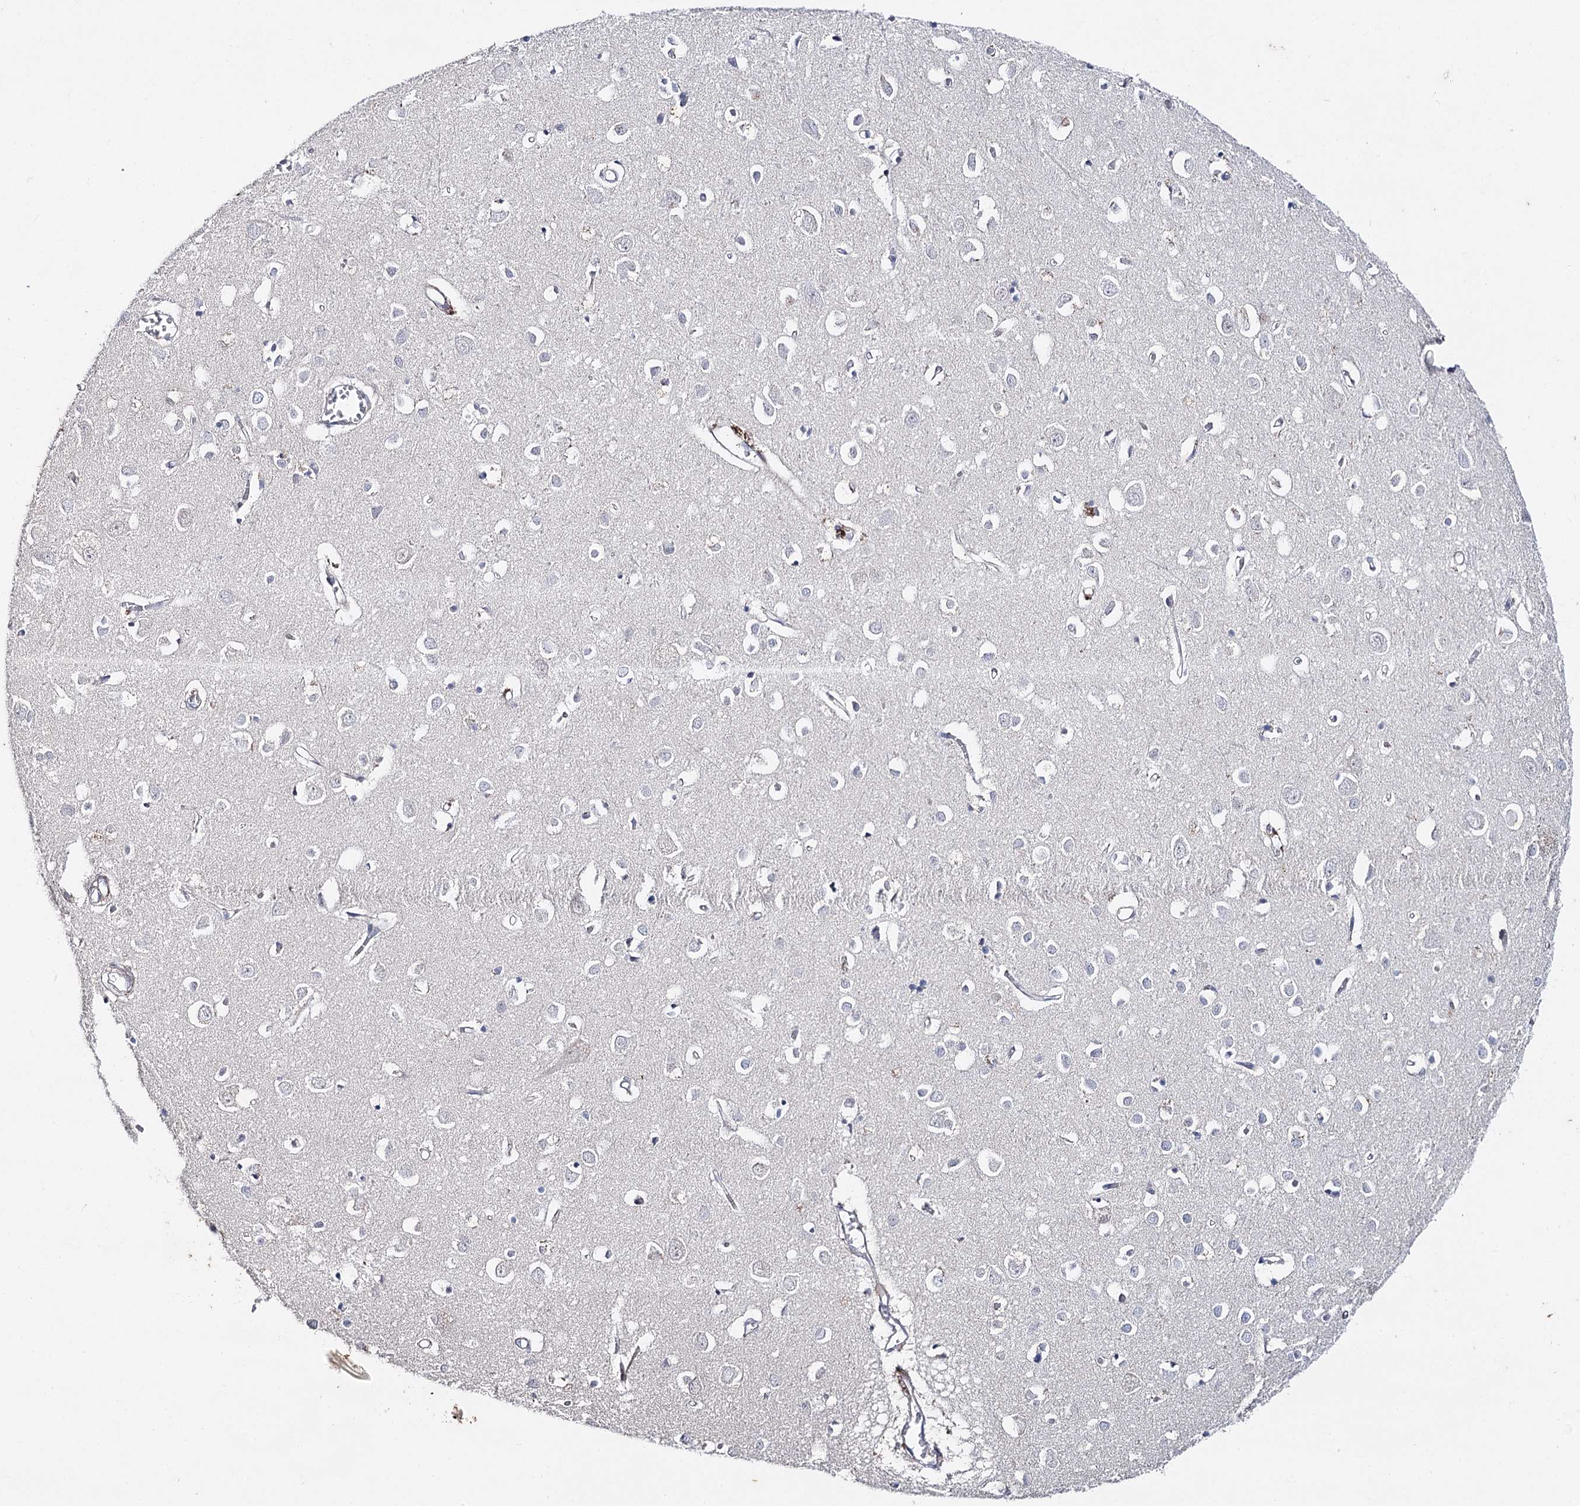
{"staining": {"intensity": "negative", "quantity": "none", "location": "none"}, "tissue": "cerebral cortex", "cell_type": "Endothelial cells", "image_type": "normal", "snomed": [{"axis": "morphology", "description": "Normal tissue, NOS"}, {"axis": "topography", "description": "Cerebral cortex"}], "caption": "Immunohistochemistry of normal human cerebral cortex exhibits no staining in endothelial cells. (DAB (3,3'-diaminobenzidine) immunohistochemistry (IHC) with hematoxylin counter stain).", "gene": "AGXT2", "patient": {"sex": "female", "age": 64}}